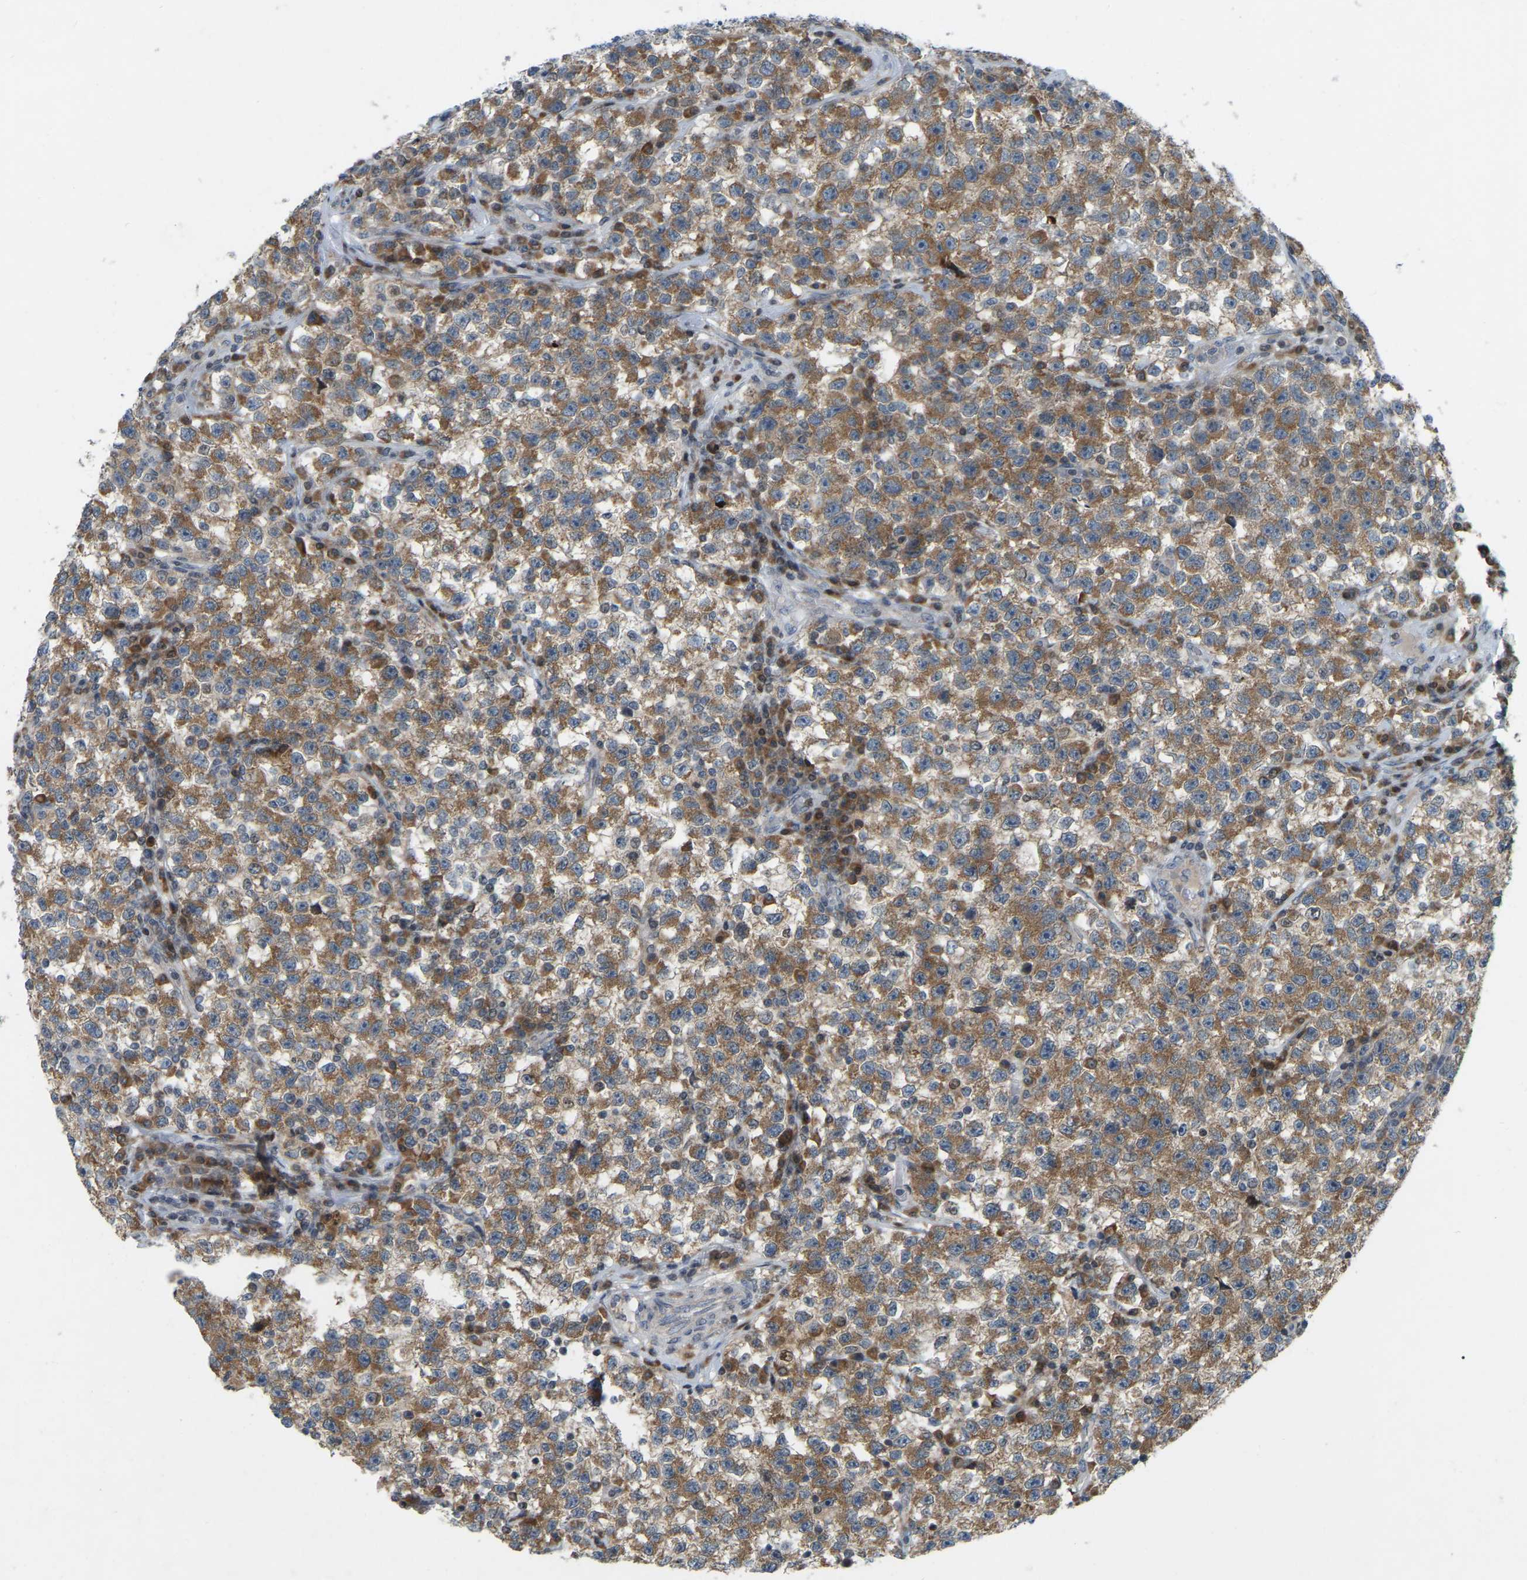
{"staining": {"intensity": "moderate", "quantity": ">75%", "location": "cytoplasmic/membranous"}, "tissue": "testis cancer", "cell_type": "Tumor cells", "image_type": "cancer", "snomed": [{"axis": "morphology", "description": "Seminoma, NOS"}, {"axis": "topography", "description": "Testis"}], "caption": "Immunohistochemical staining of testis cancer (seminoma) reveals medium levels of moderate cytoplasmic/membranous positivity in about >75% of tumor cells.", "gene": "PARL", "patient": {"sex": "male", "age": 22}}